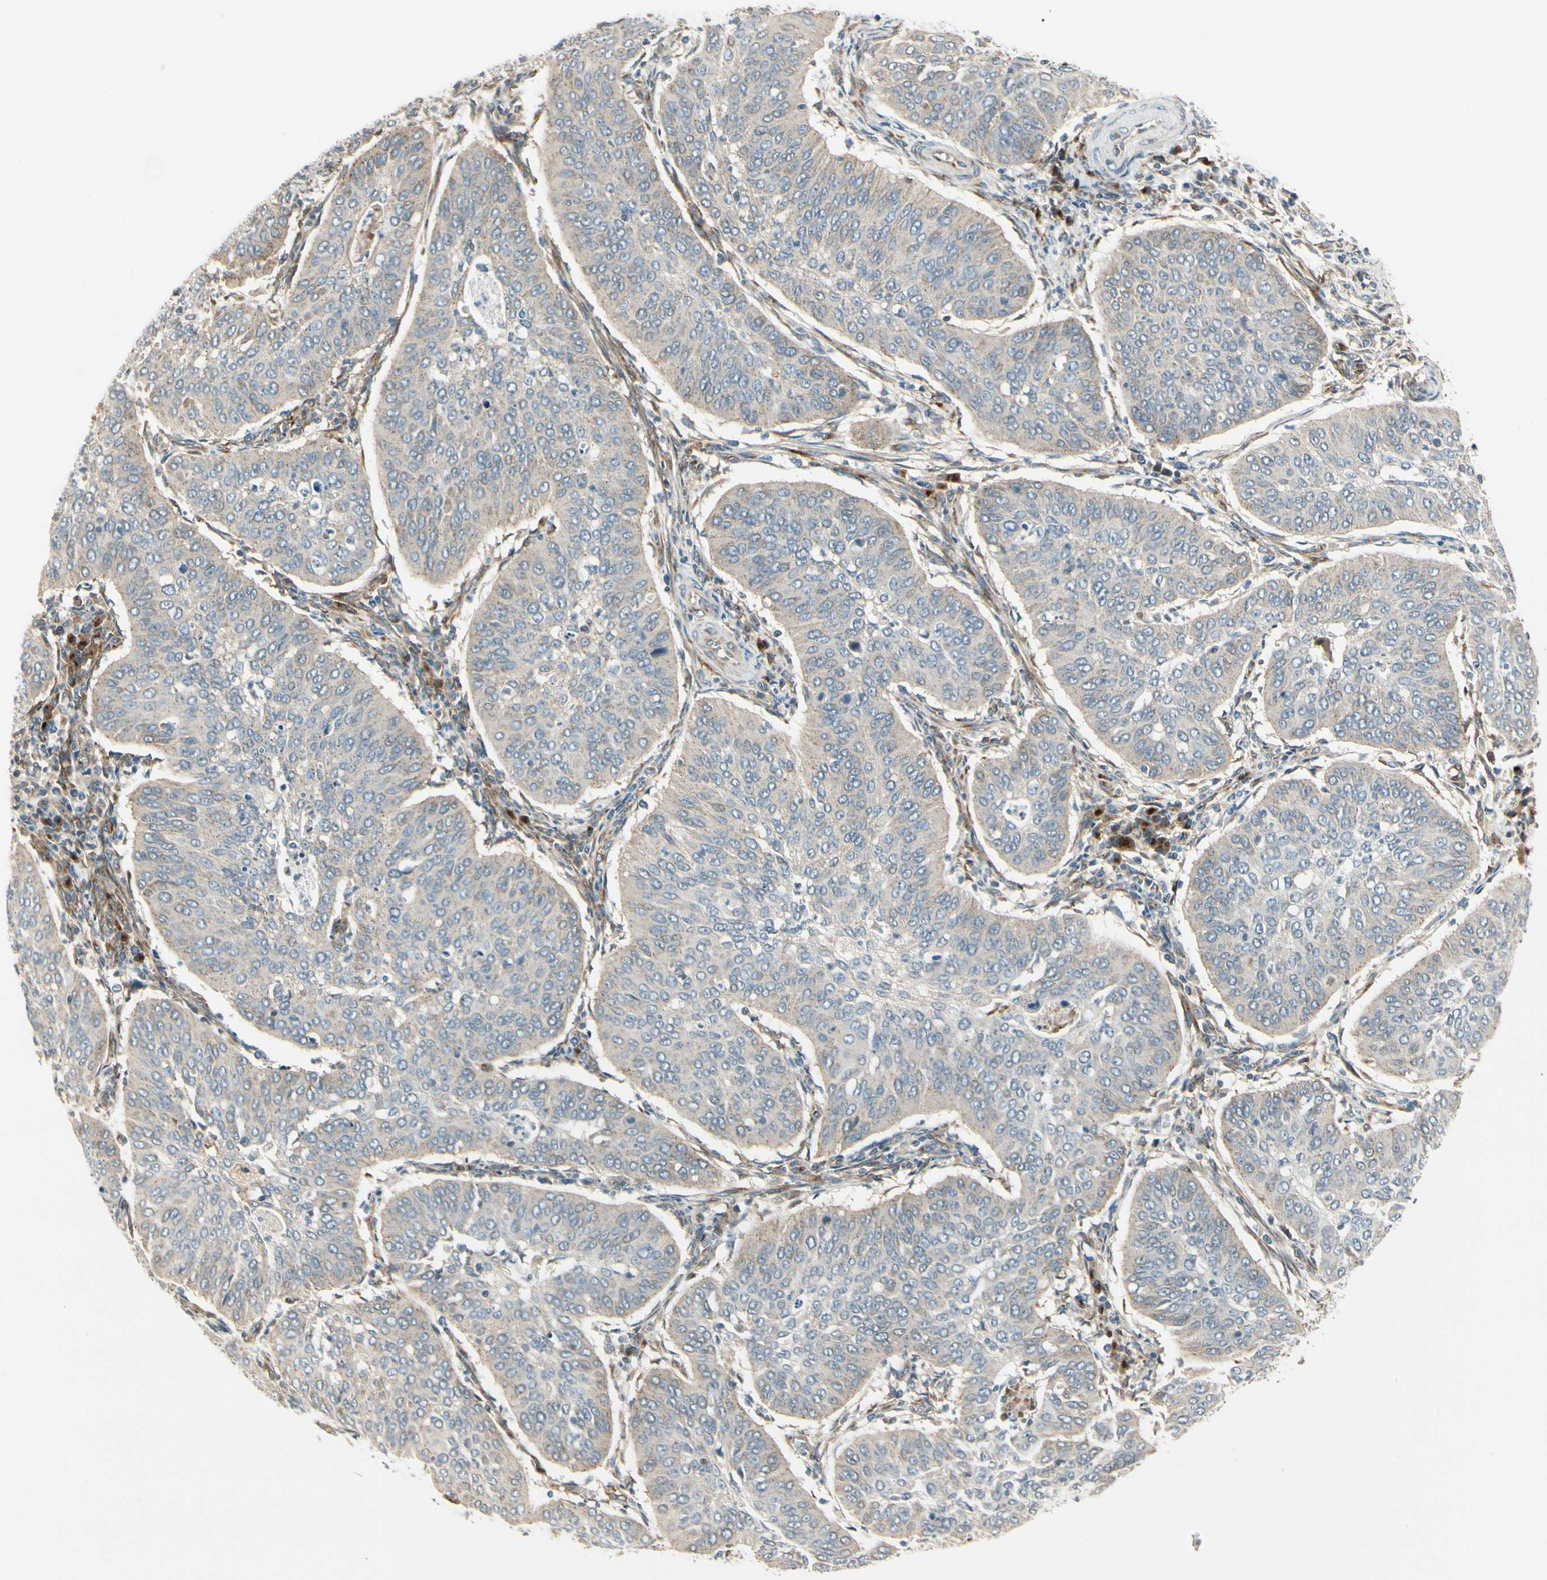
{"staining": {"intensity": "weak", "quantity": ">75%", "location": "cytoplasmic/membranous"}, "tissue": "cervical cancer", "cell_type": "Tumor cells", "image_type": "cancer", "snomed": [{"axis": "morphology", "description": "Normal tissue, NOS"}, {"axis": "morphology", "description": "Squamous cell carcinoma, NOS"}, {"axis": "topography", "description": "Cervix"}], "caption": "Cervical cancer (squamous cell carcinoma) stained for a protein reveals weak cytoplasmic/membranous positivity in tumor cells.", "gene": "MANSC1", "patient": {"sex": "female", "age": 39}}